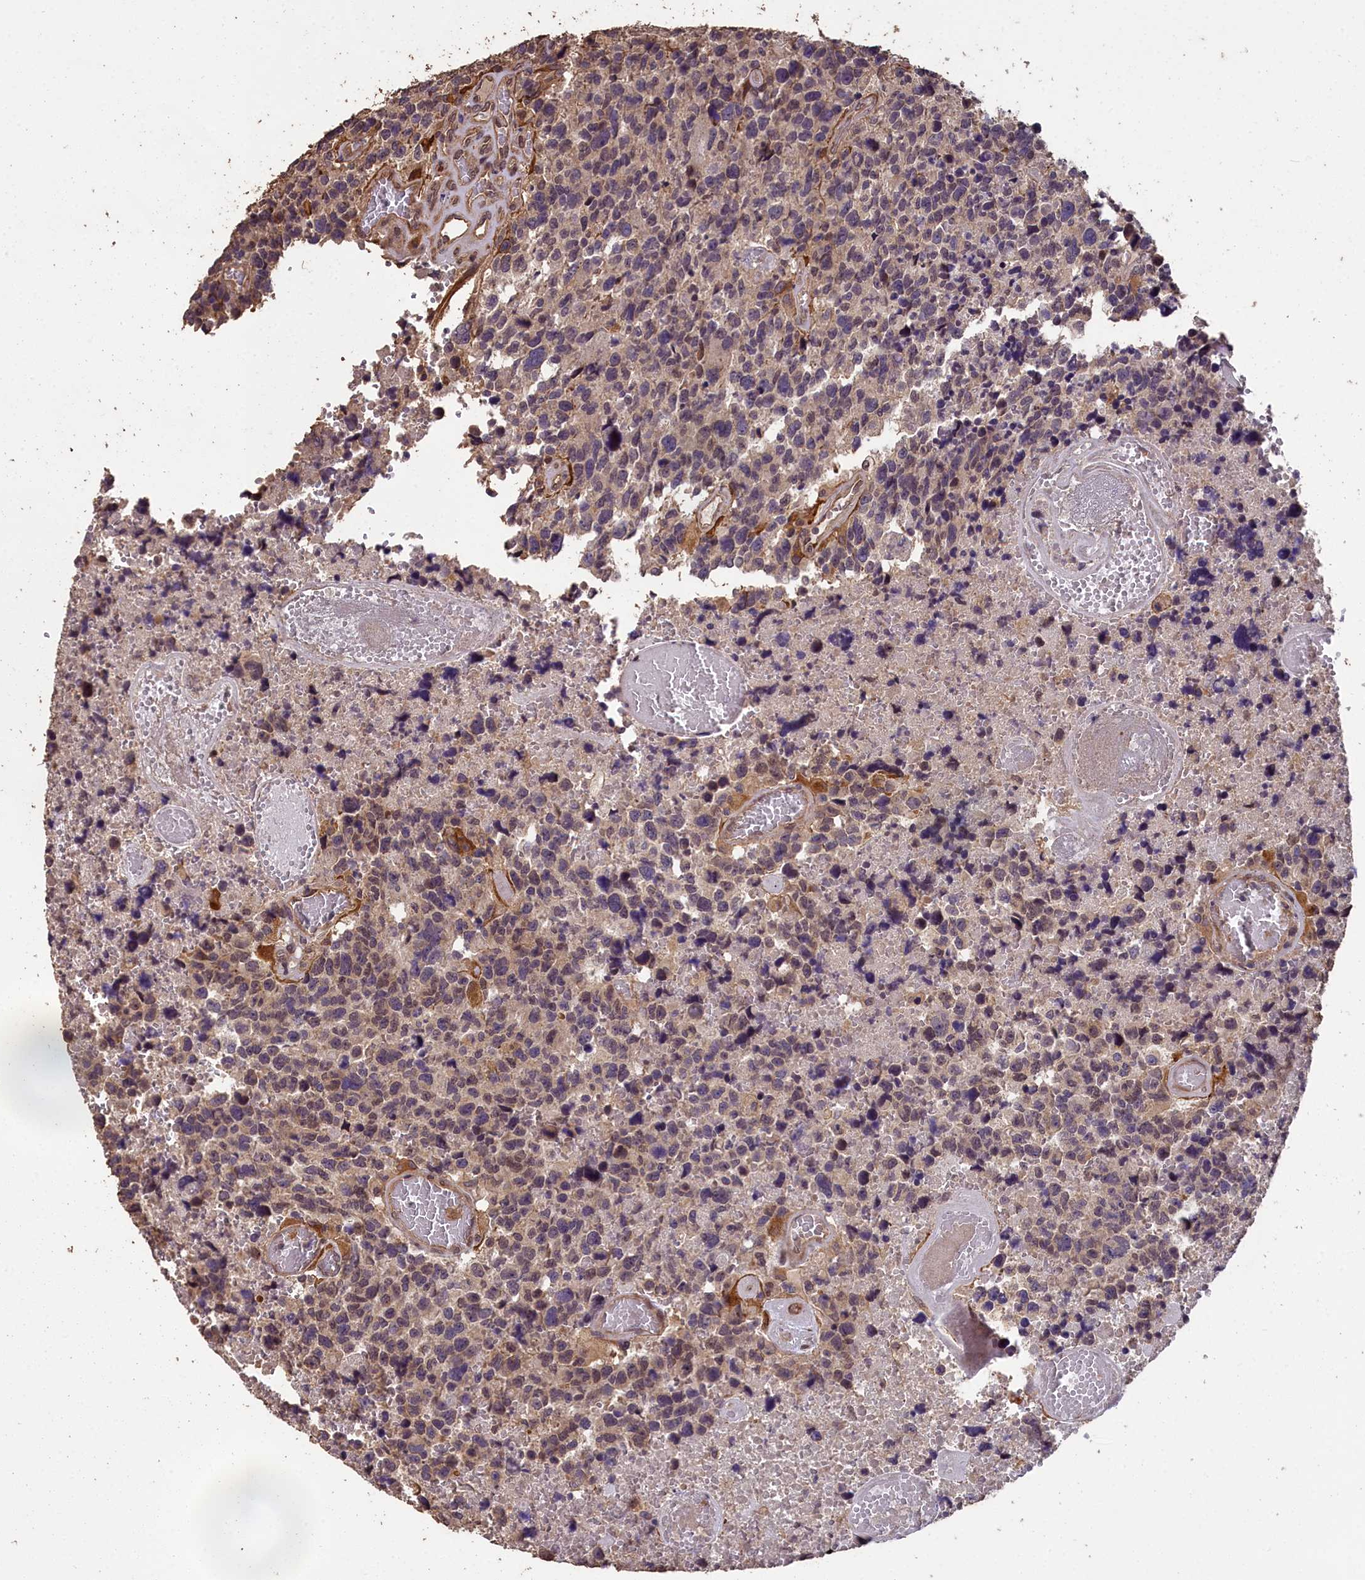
{"staining": {"intensity": "negative", "quantity": "none", "location": "none"}, "tissue": "glioma", "cell_type": "Tumor cells", "image_type": "cancer", "snomed": [{"axis": "morphology", "description": "Glioma, malignant, High grade"}, {"axis": "topography", "description": "Brain"}], "caption": "This is a histopathology image of immunohistochemistry (IHC) staining of high-grade glioma (malignant), which shows no expression in tumor cells.", "gene": "CHD9", "patient": {"sex": "male", "age": 69}}